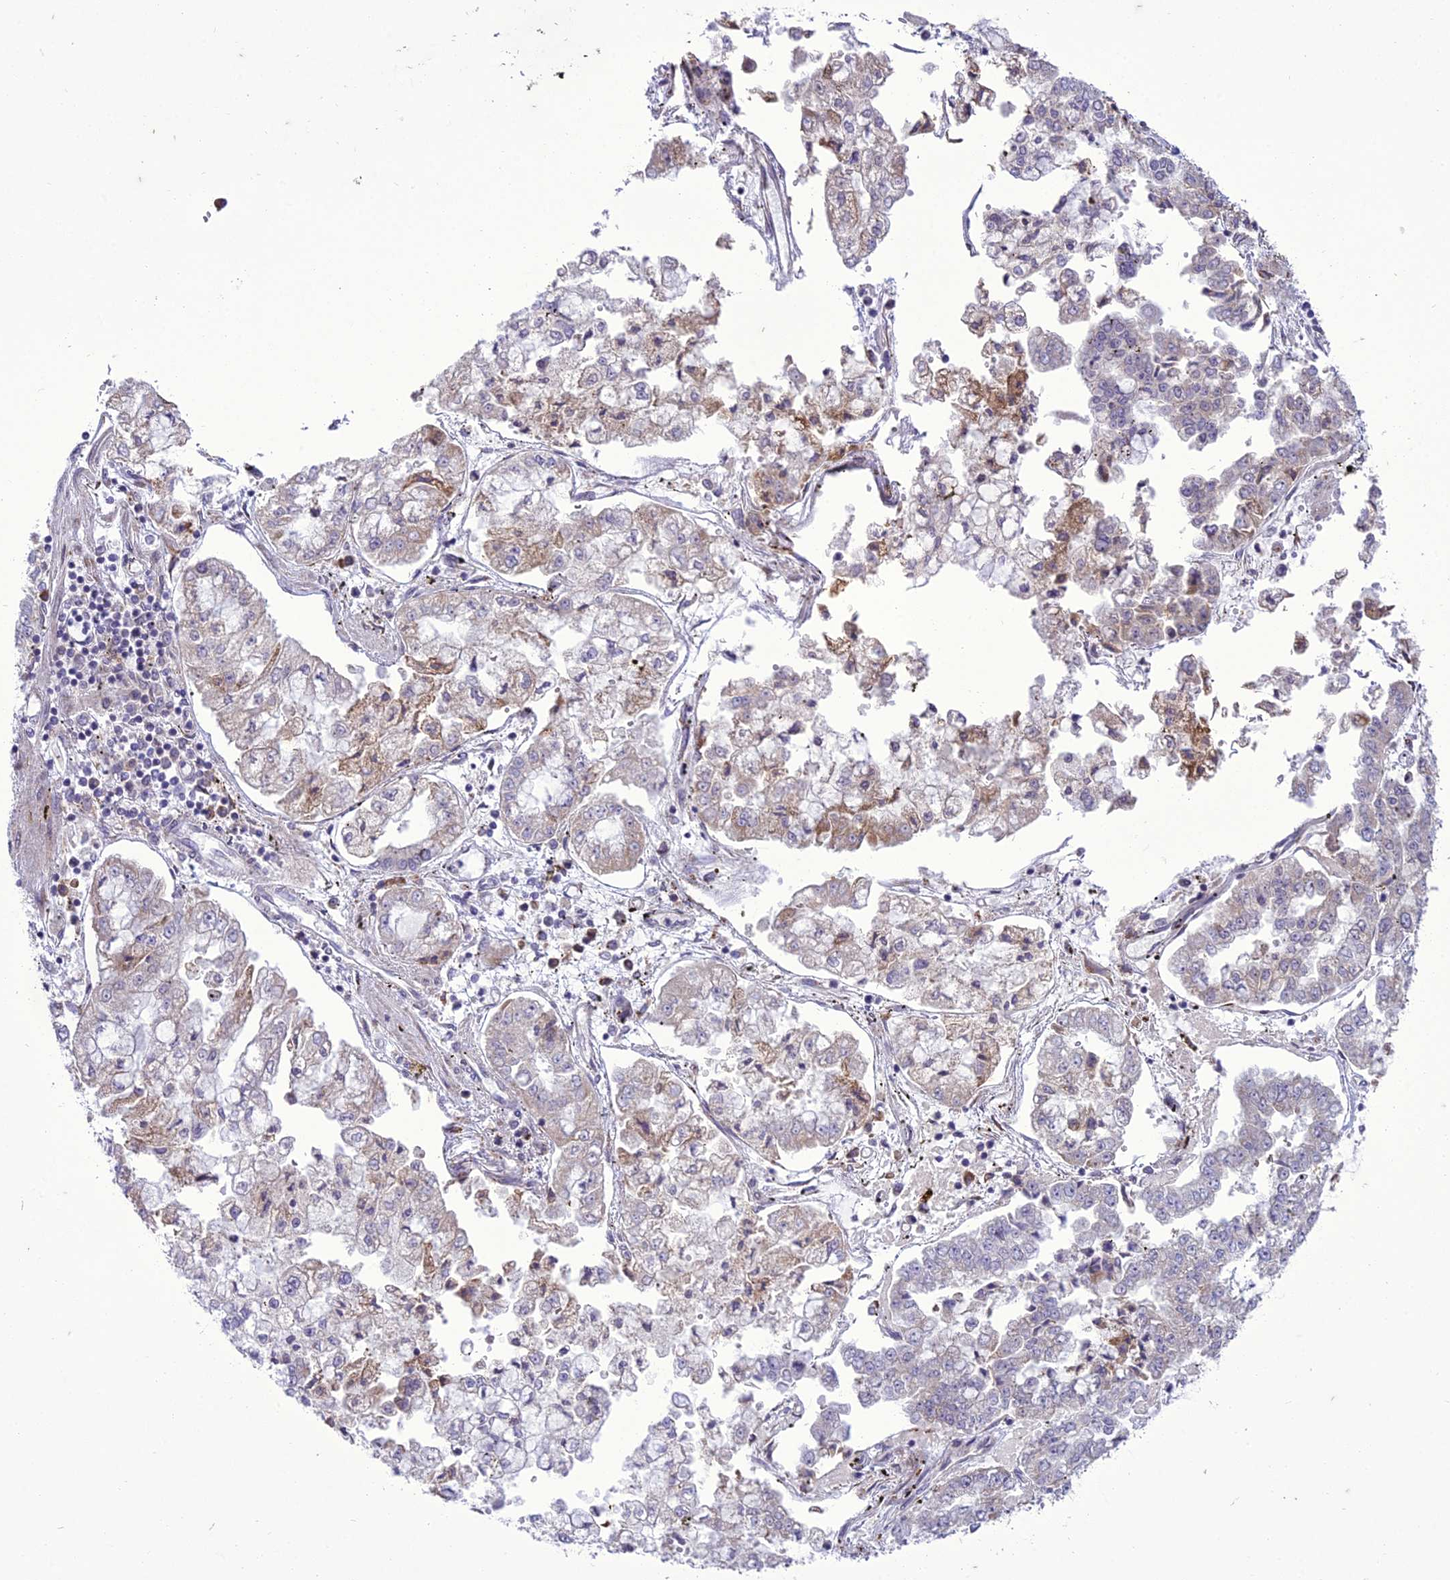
{"staining": {"intensity": "moderate", "quantity": "<25%", "location": "cytoplasmic/membranous"}, "tissue": "stomach cancer", "cell_type": "Tumor cells", "image_type": "cancer", "snomed": [{"axis": "morphology", "description": "Adenocarcinoma, NOS"}, {"axis": "topography", "description": "Stomach"}], "caption": "Immunohistochemistry staining of adenocarcinoma (stomach), which reveals low levels of moderate cytoplasmic/membranous expression in approximately <25% of tumor cells indicating moderate cytoplasmic/membranous protein expression. The staining was performed using DAB (3,3'-diaminobenzidine) (brown) for protein detection and nuclei were counterstained in hematoxylin (blue).", "gene": "NEURL2", "patient": {"sex": "male", "age": 76}}